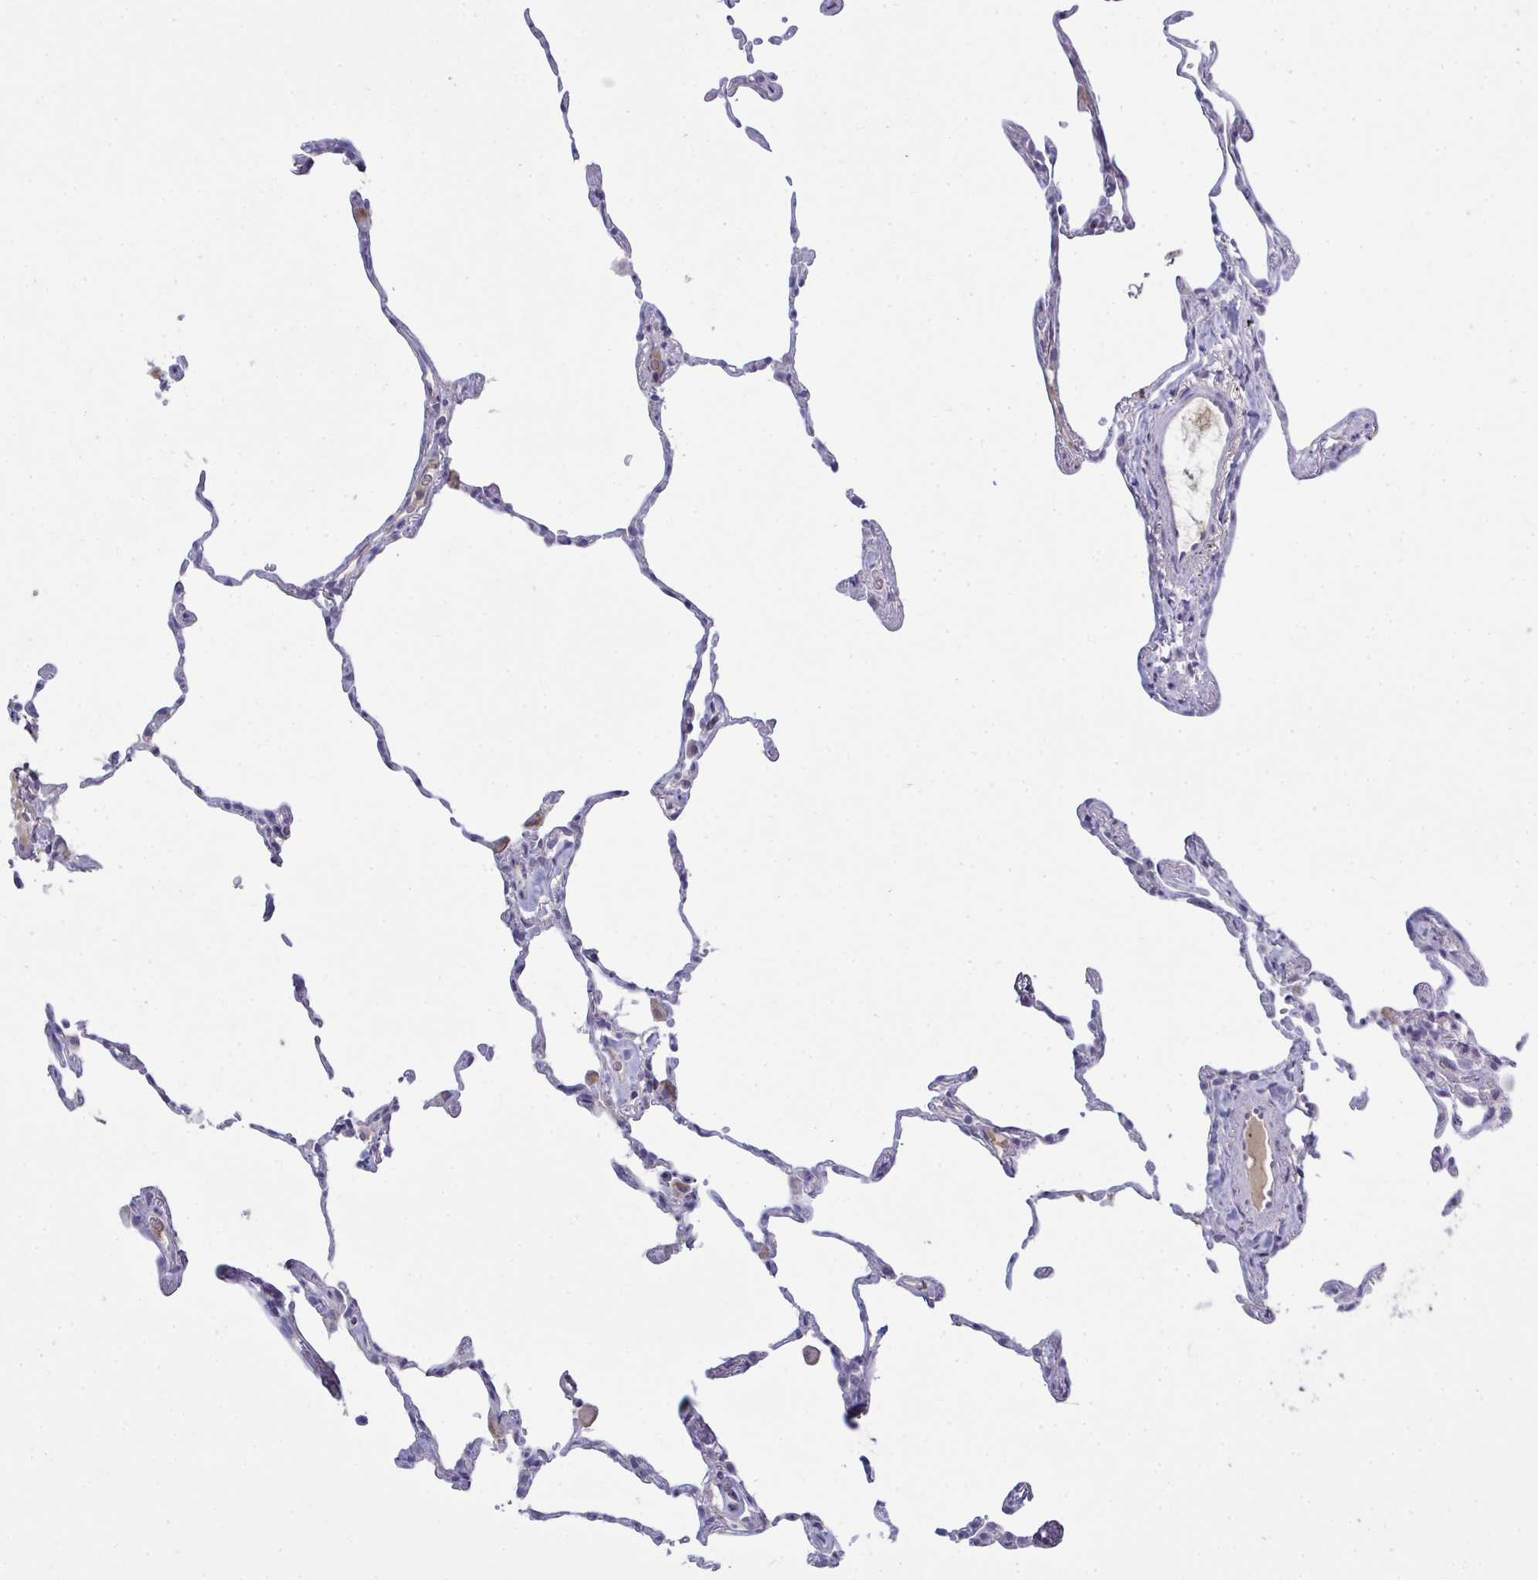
{"staining": {"intensity": "negative", "quantity": "none", "location": "none"}, "tissue": "lung", "cell_type": "Alveolar cells", "image_type": "normal", "snomed": [{"axis": "morphology", "description": "Normal tissue, NOS"}, {"axis": "topography", "description": "Lung"}], "caption": "Immunohistochemical staining of unremarkable lung displays no significant expression in alveolar cells.", "gene": "ADAM21", "patient": {"sex": "female", "age": 57}}